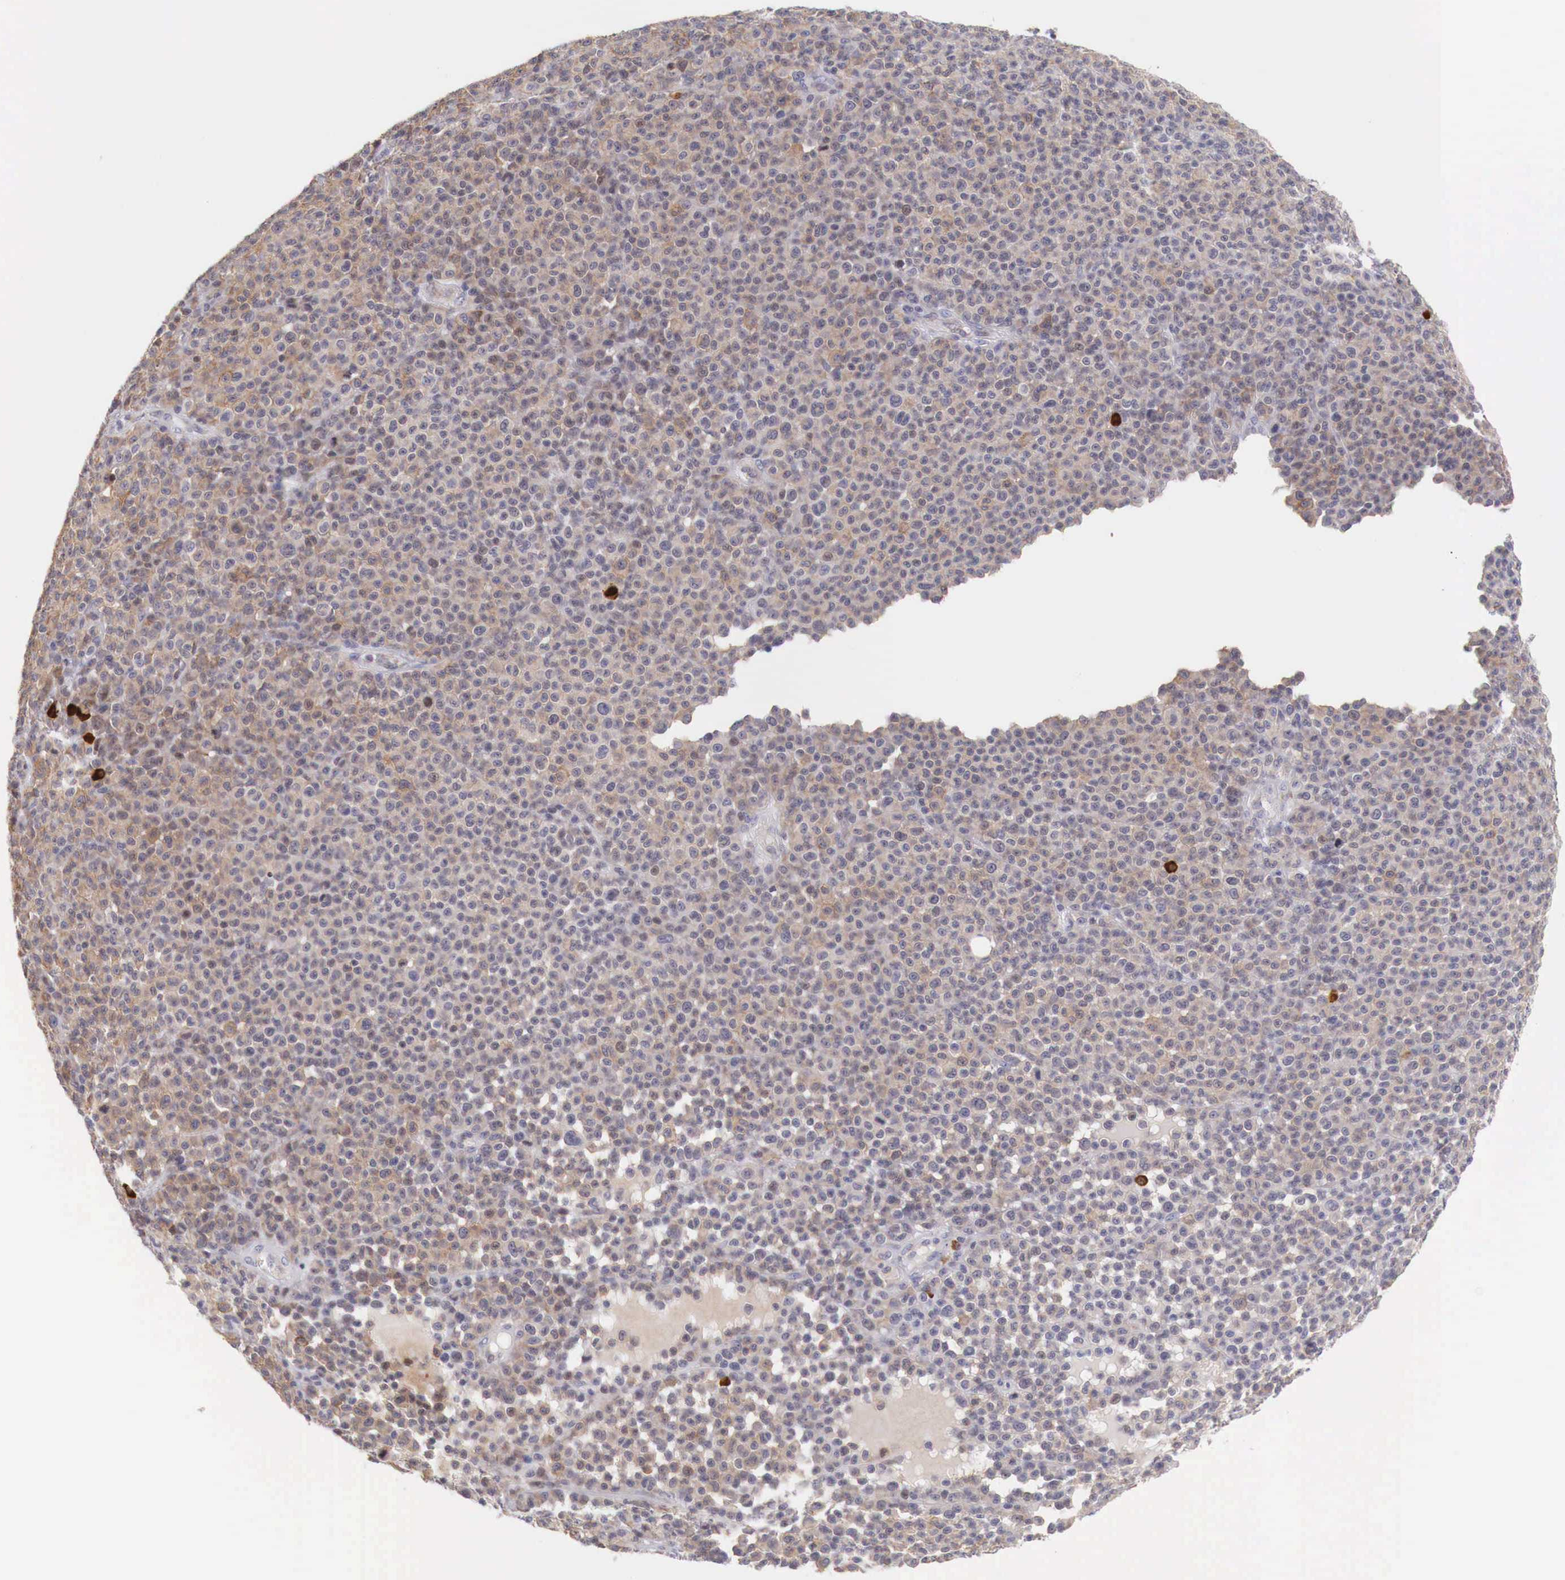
{"staining": {"intensity": "moderate", "quantity": ">75%", "location": "cytoplasmic/membranous"}, "tissue": "melanoma", "cell_type": "Tumor cells", "image_type": "cancer", "snomed": [{"axis": "morphology", "description": "Malignant melanoma, Metastatic site"}, {"axis": "topography", "description": "Skin"}], "caption": "Malignant melanoma (metastatic site) stained for a protein (brown) demonstrates moderate cytoplasmic/membranous positive staining in approximately >75% of tumor cells.", "gene": "CLCN5", "patient": {"sex": "male", "age": 32}}